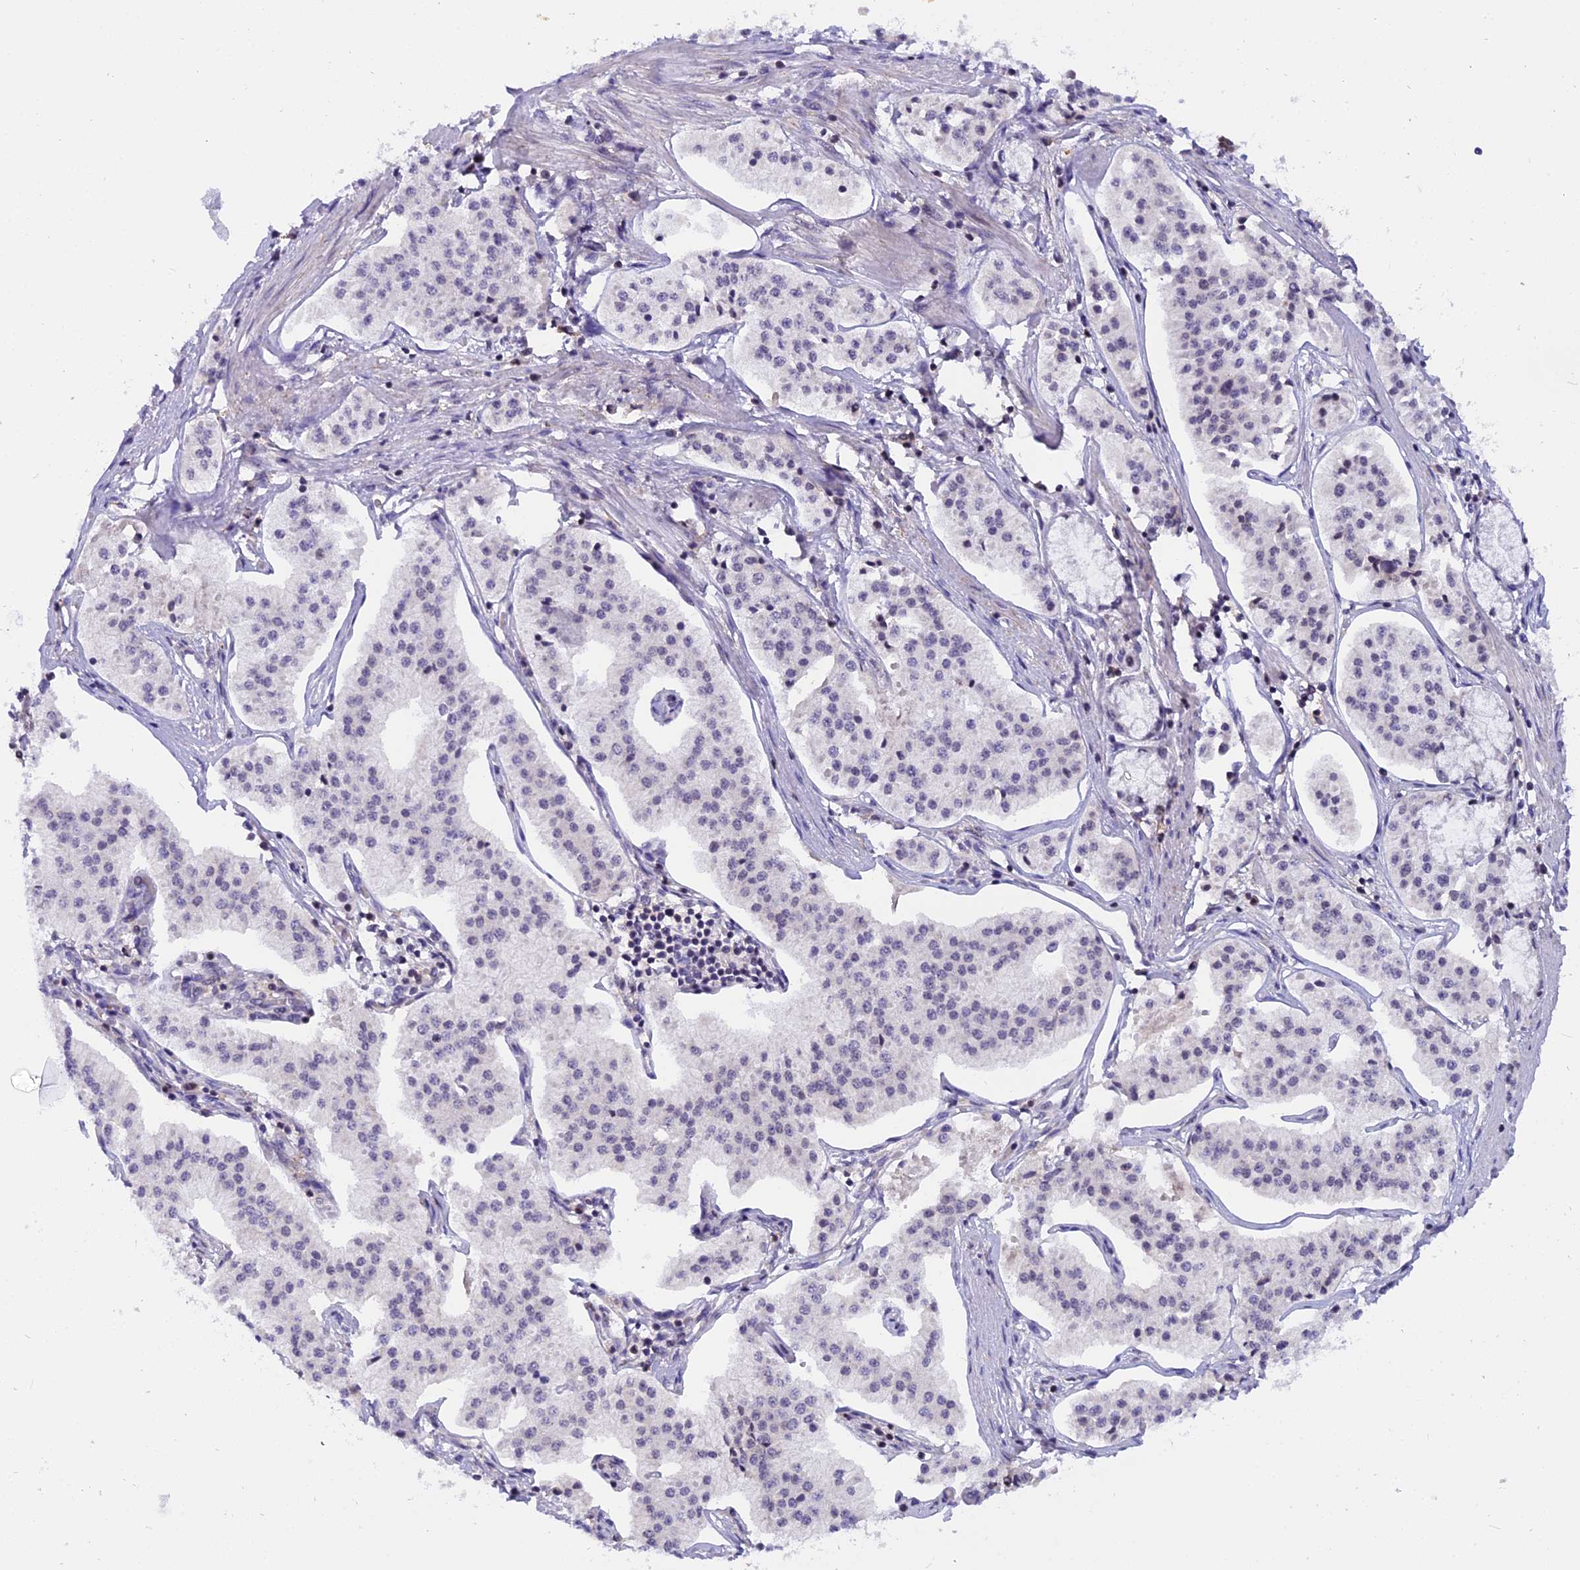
{"staining": {"intensity": "negative", "quantity": "none", "location": "none"}, "tissue": "pancreatic cancer", "cell_type": "Tumor cells", "image_type": "cancer", "snomed": [{"axis": "morphology", "description": "Adenocarcinoma, NOS"}, {"axis": "topography", "description": "Pancreas"}], "caption": "An image of human adenocarcinoma (pancreatic) is negative for staining in tumor cells.", "gene": "TADA3", "patient": {"sex": "female", "age": 50}}